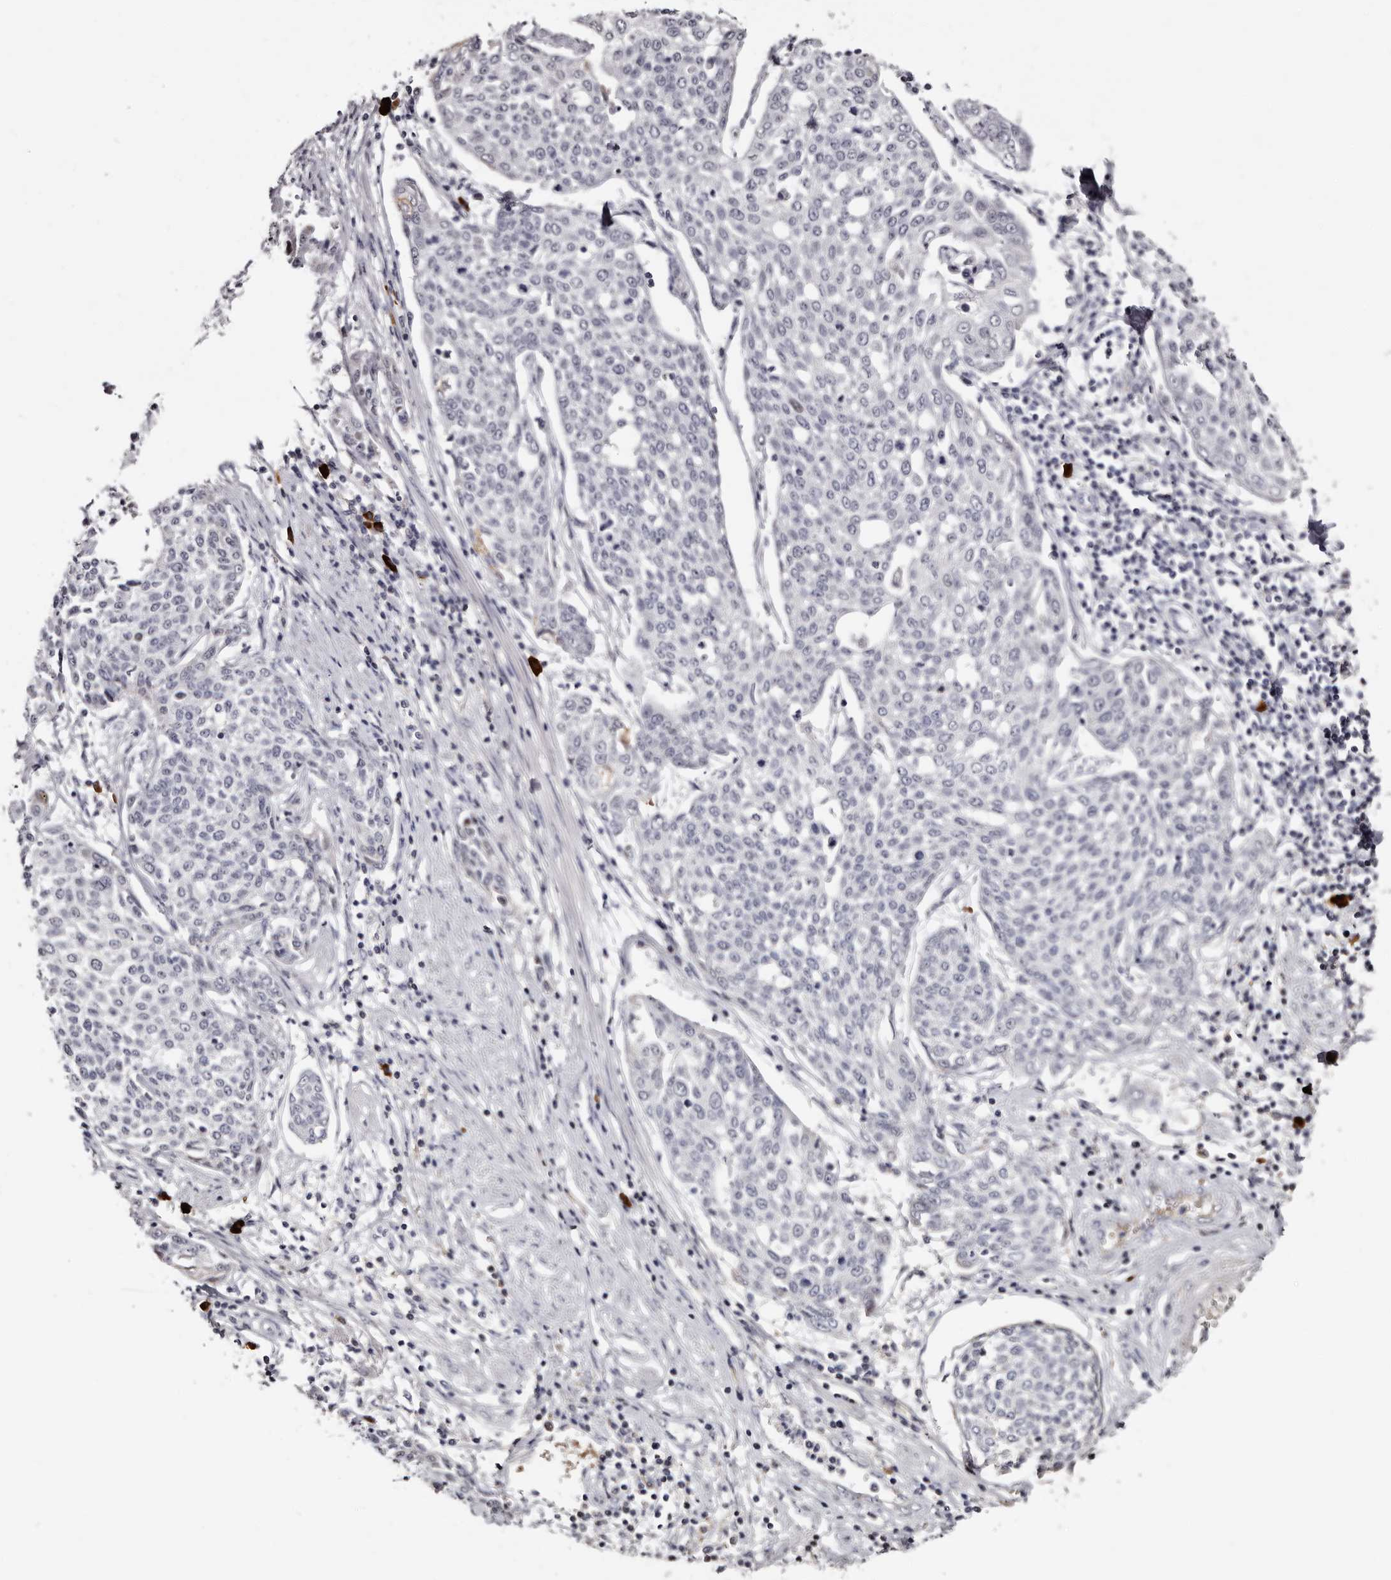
{"staining": {"intensity": "negative", "quantity": "none", "location": "none"}, "tissue": "cervical cancer", "cell_type": "Tumor cells", "image_type": "cancer", "snomed": [{"axis": "morphology", "description": "Squamous cell carcinoma, NOS"}, {"axis": "topography", "description": "Cervix"}], "caption": "DAB (3,3'-diaminobenzidine) immunohistochemical staining of human squamous cell carcinoma (cervical) shows no significant expression in tumor cells.", "gene": "TBC1D22B", "patient": {"sex": "female", "age": 34}}